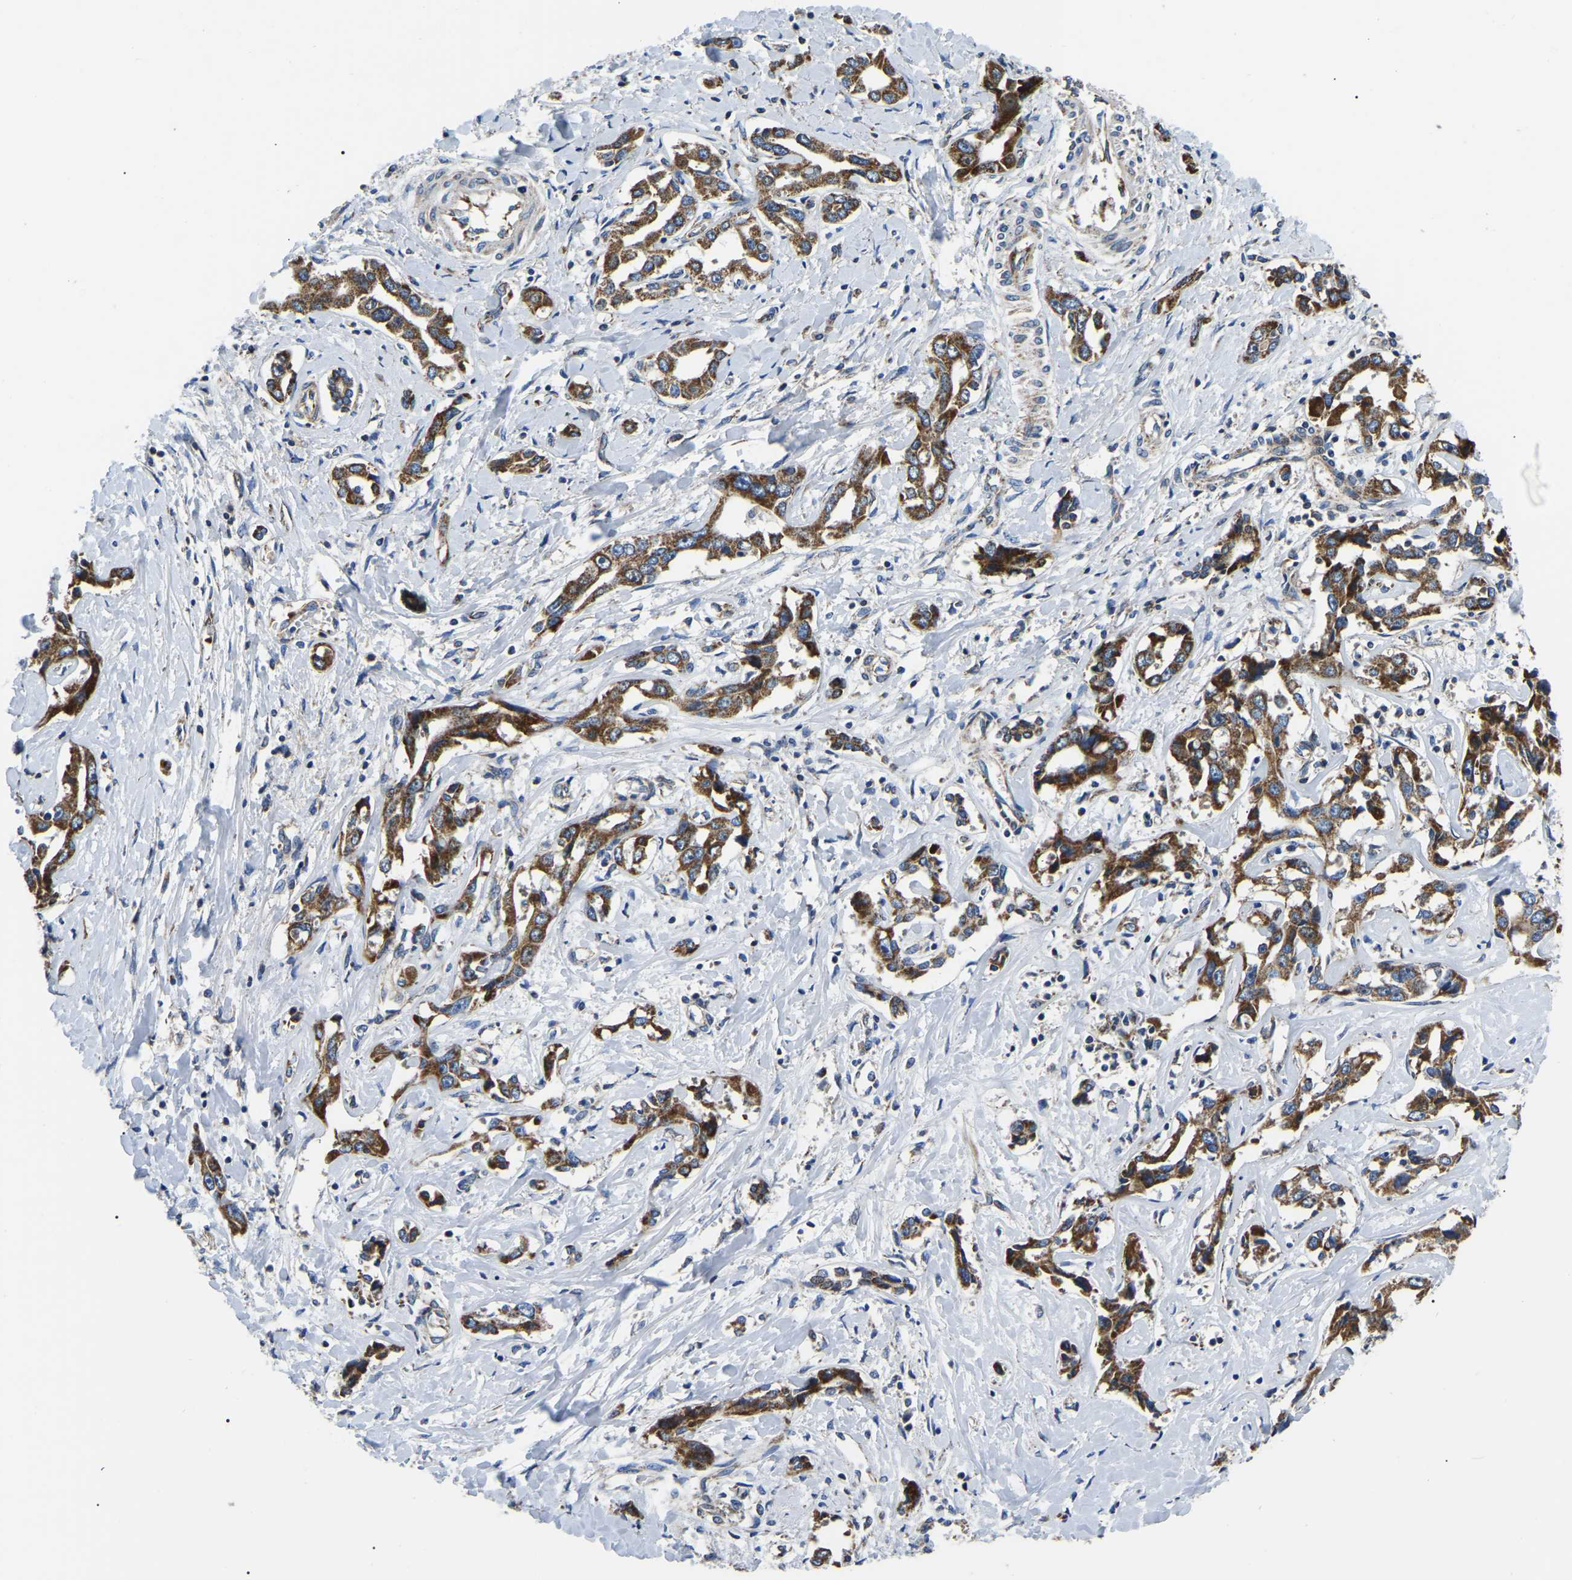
{"staining": {"intensity": "moderate", "quantity": ">75%", "location": "cytoplasmic/membranous"}, "tissue": "liver cancer", "cell_type": "Tumor cells", "image_type": "cancer", "snomed": [{"axis": "morphology", "description": "Cholangiocarcinoma"}, {"axis": "topography", "description": "Liver"}], "caption": "Tumor cells display medium levels of moderate cytoplasmic/membranous expression in about >75% of cells in liver cancer (cholangiocarcinoma). The staining was performed using DAB (3,3'-diaminobenzidine) to visualize the protein expression in brown, while the nuclei were stained in blue with hematoxylin (Magnification: 20x).", "gene": "PPM1E", "patient": {"sex": "male", "age": 59}}